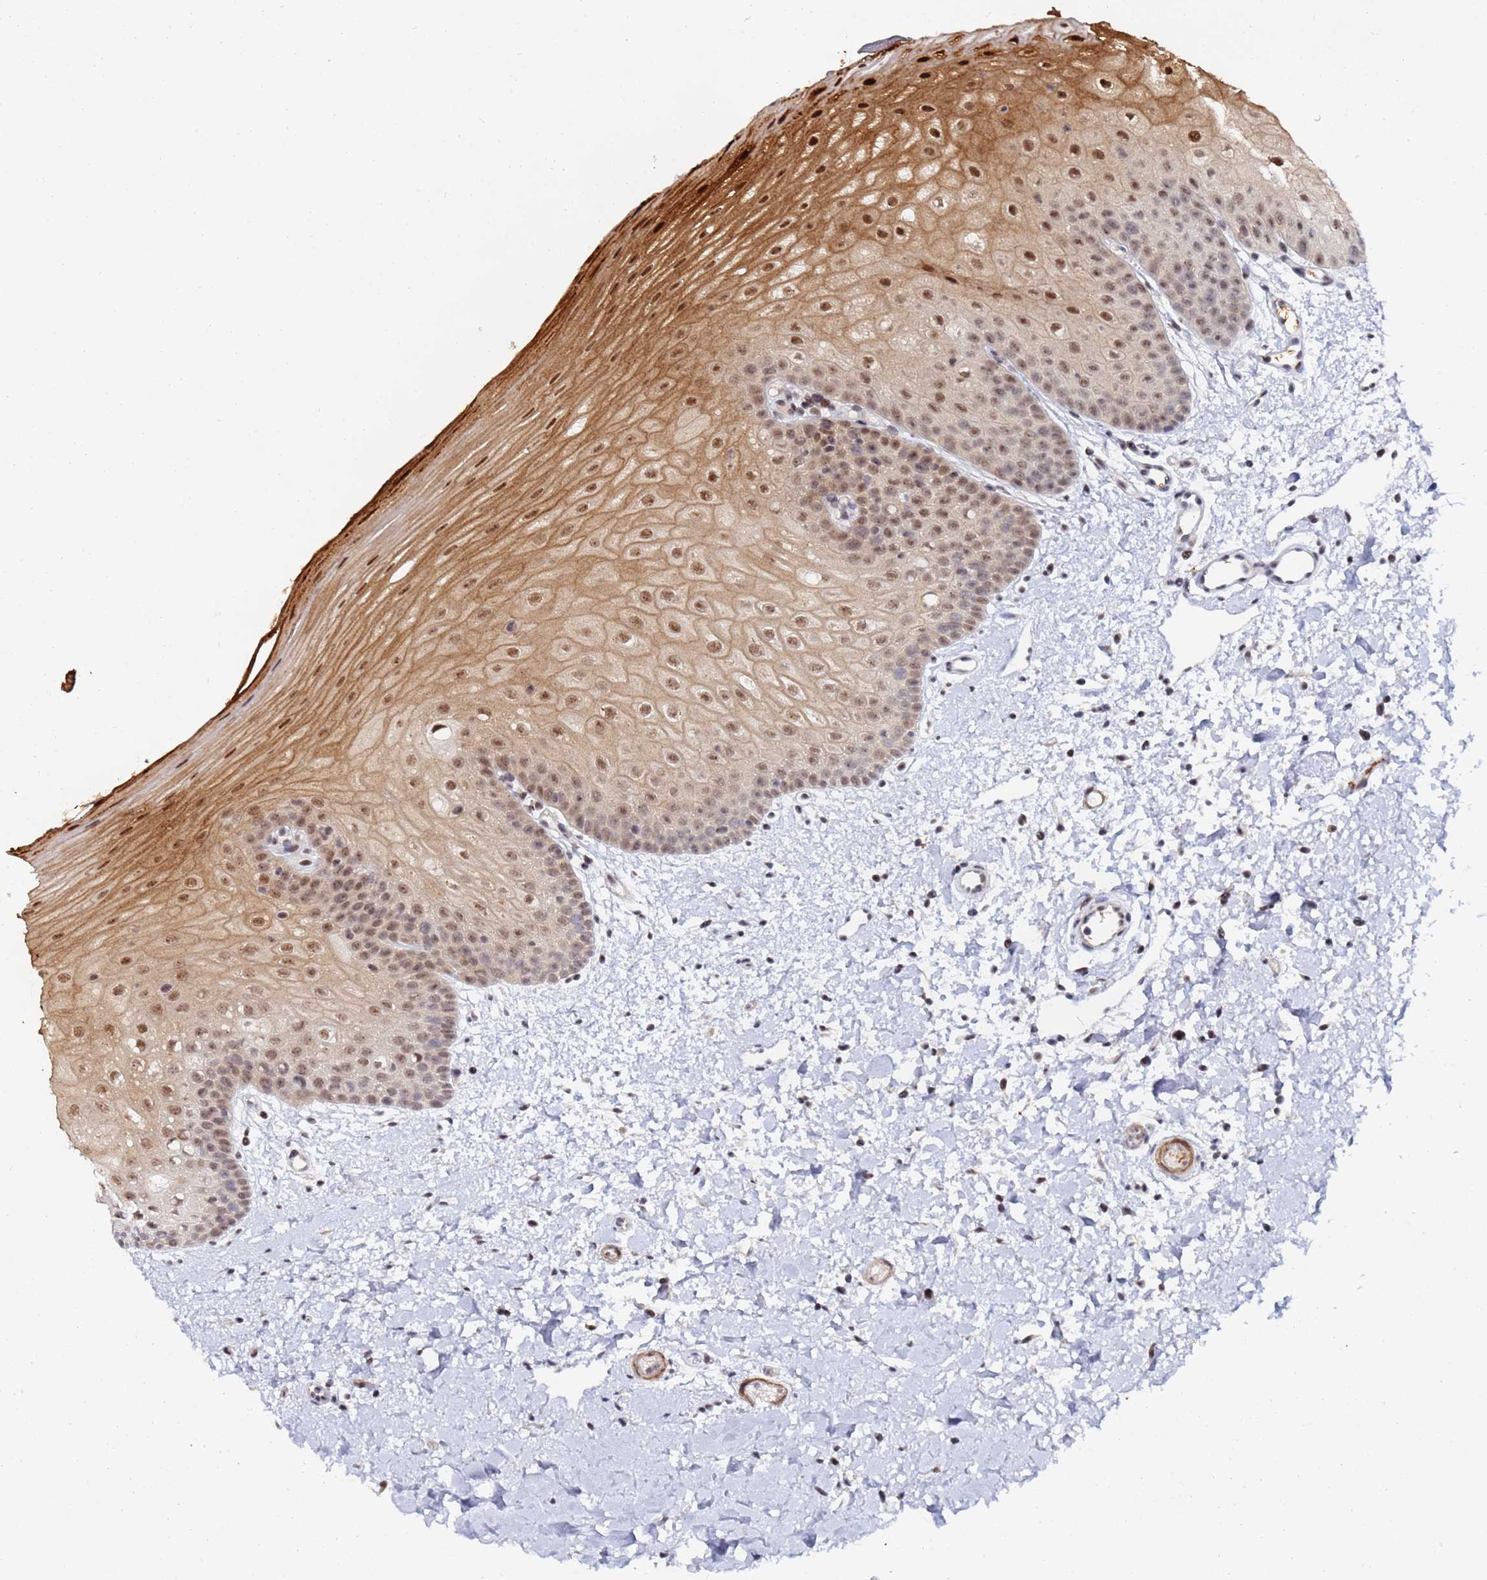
{"staining": {"intensity": "strong", "quantity": "25%-75%", "location": "cytoplasmic/membranous,nuclear"}, "tissue": "oral mucosa", "cell_type": "Squamous epithelial cells", "image_type": "normal", "snomed": [{"axis": "morphology", "description": "Normal tissue, NOS"}, {"axis": "topography", "description": "Oral tissue"}], "caption": "High-magnification brightfield microscopy of unremarkable oral mucosa stained with DAB (brown) and counterstained with hematoxylin (blue). squamous epithelial cells exhibit strong cytoplasmic/membranous,nuclear positivity is identified in about25%-75% of cells. (Brightfield microscopy of DAB IHC at high magnification).", "gene": "MTCL1", "patient": {"sex": "female", "age": 67}}